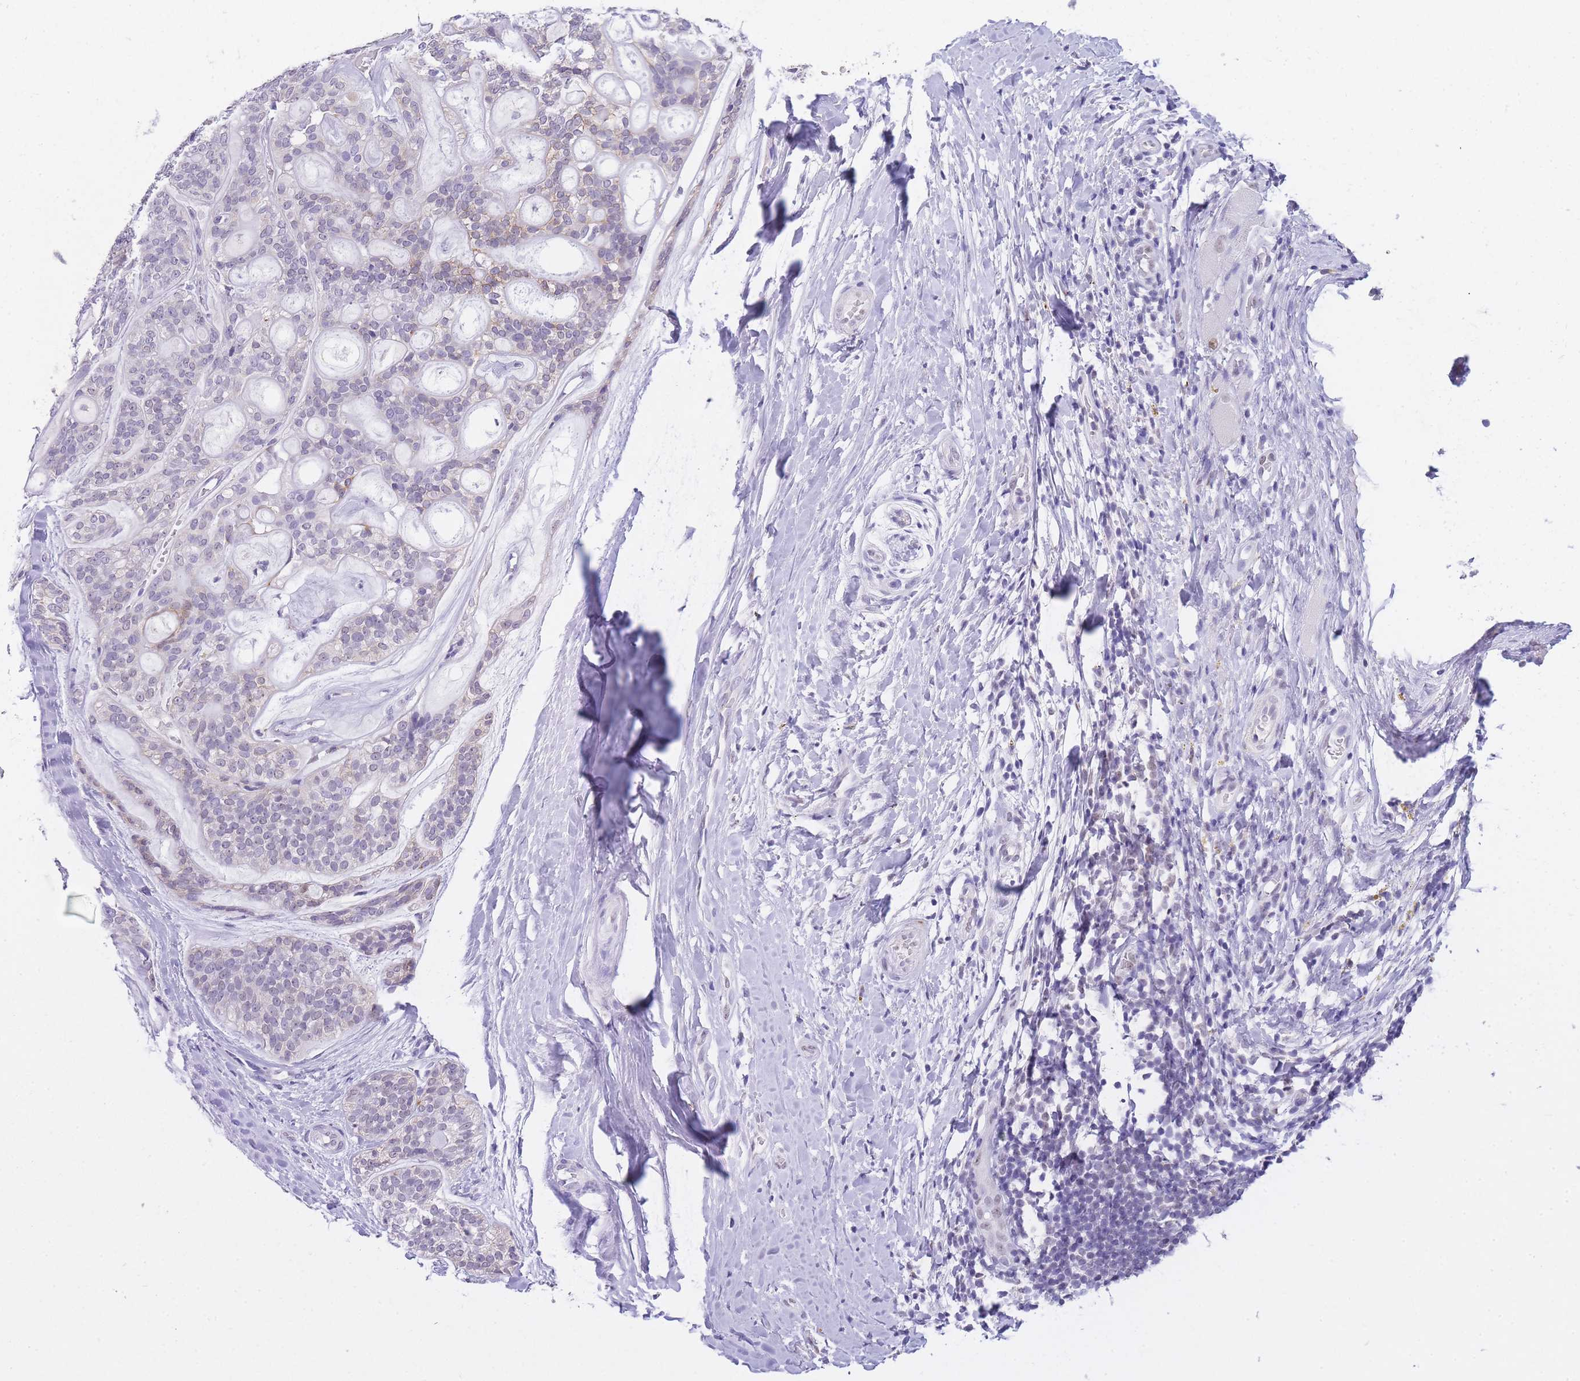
{"staining": {"intensity": "negative", "quantity": "none", "location": "none"}, "tissue": "head and neck cancer", "cell_type": "Tumor cells", "image_type": "cancer", "snomed": [{"axis": "morphology", "description": "Adenocarcinoma, NOS"}, {"axis": "topography", "description": "Head-Neck"}], "caption": "Immunohistochemistry (IHC) of head and neck cancer (adenocarcinoma) displays no staining in tumor cells.", "gene": "FRAT2", "patient": {"sex": "male", "age": 66}}